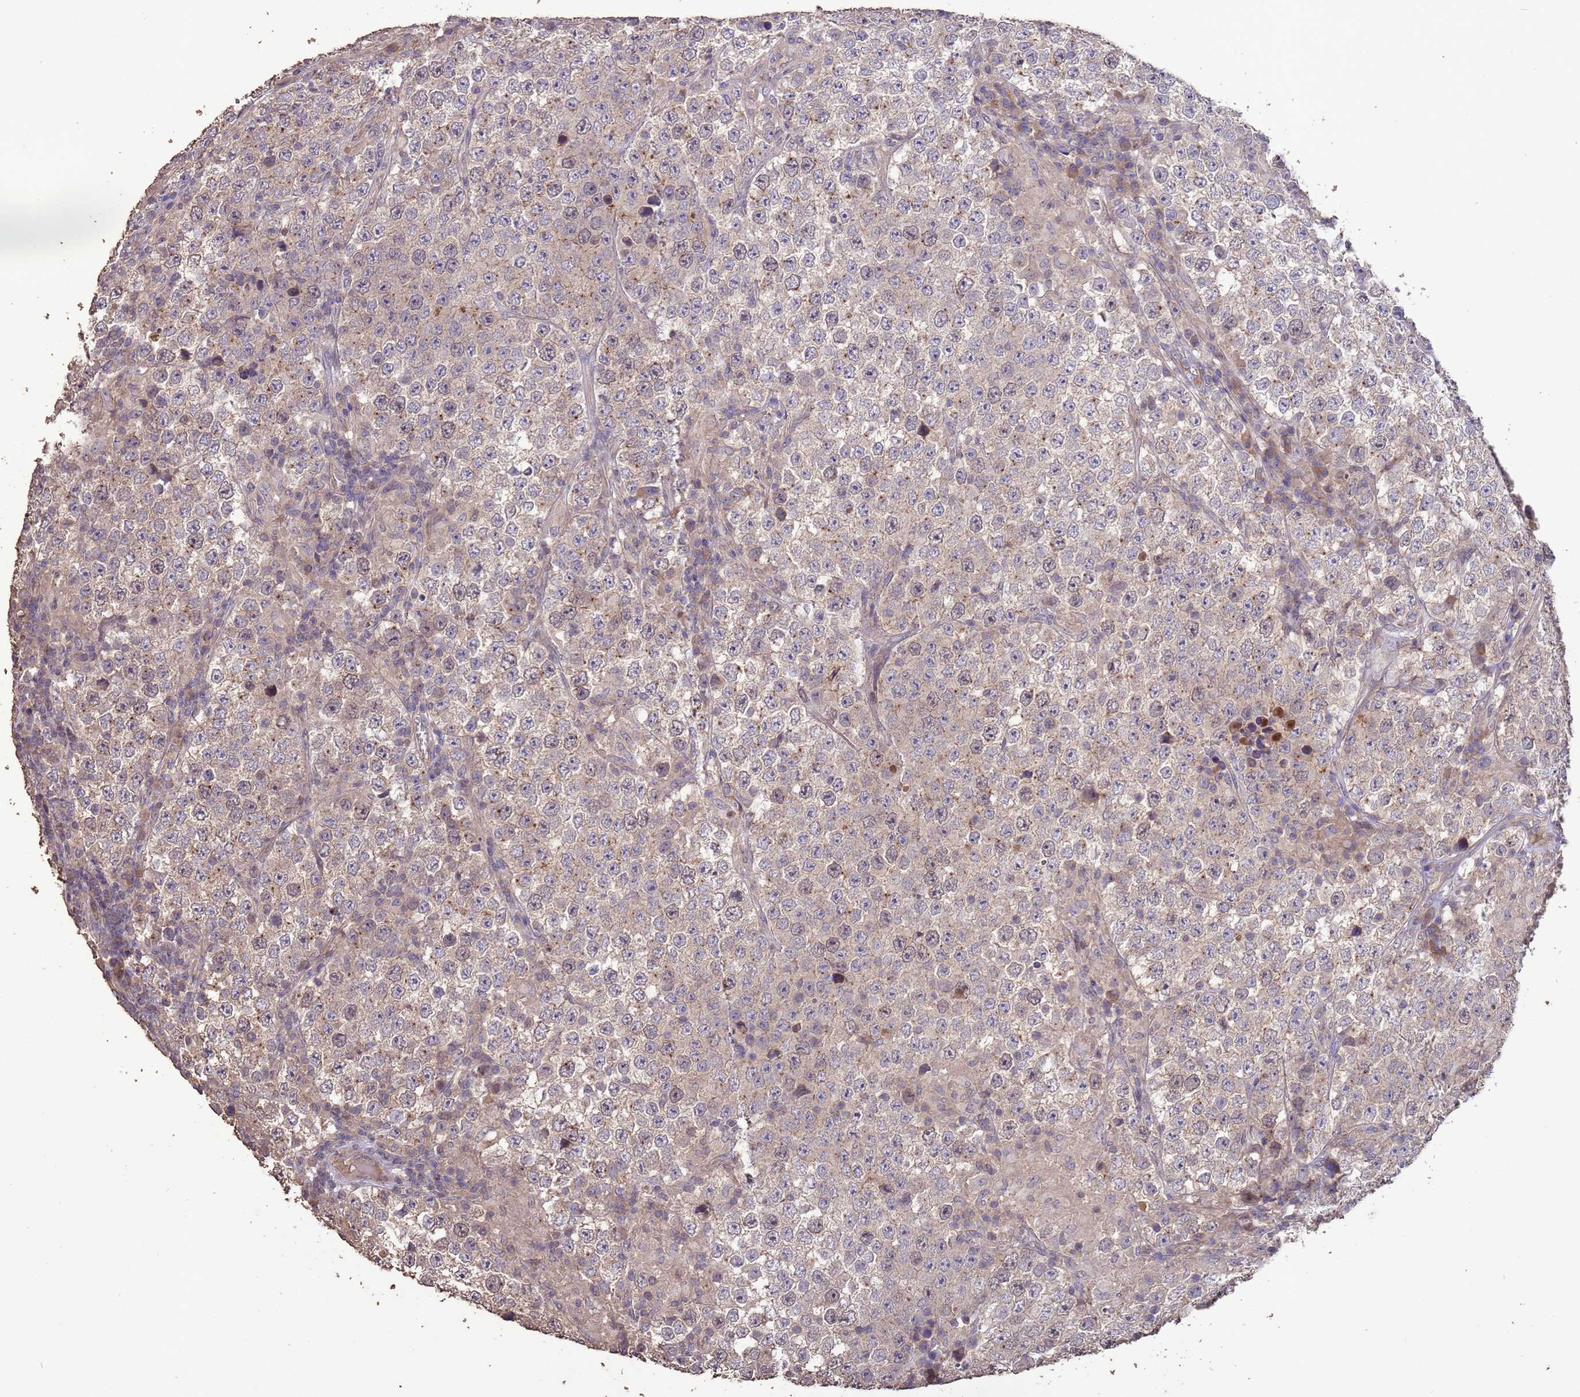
{"staining": {"intensity": "weak", "quantity": "25%-75%", "location": "cytoplasmic/membranous"}, "tissue": "testis cancer", "cell_type": "Tumor cells", "image_type": "cancer", "snomed": [{"axis": "morphology", "description": "Normal tissue, NOS"}, {"axis": "morphology", "description": "Urothelial carcinoma, High grade"}, {"axis": "morphology", "description": "Seminoma, NOS"}, {"axis": "morphology", "description": "Carcinoma, Embryonal, NOS"}, {"axis": "topography", "description": "Urinary bladder"}, {"axis": "topography", "description": "Testis"}], "caption": "About 25%-75% of tumor cells in human seminoma (testis) reveal weak cytoplasmic/membranous protein staining as visualized by brown immunohistochemical staining.", "gene": "SLC9B2", "patient": {"sex": "male", "age": 41}}